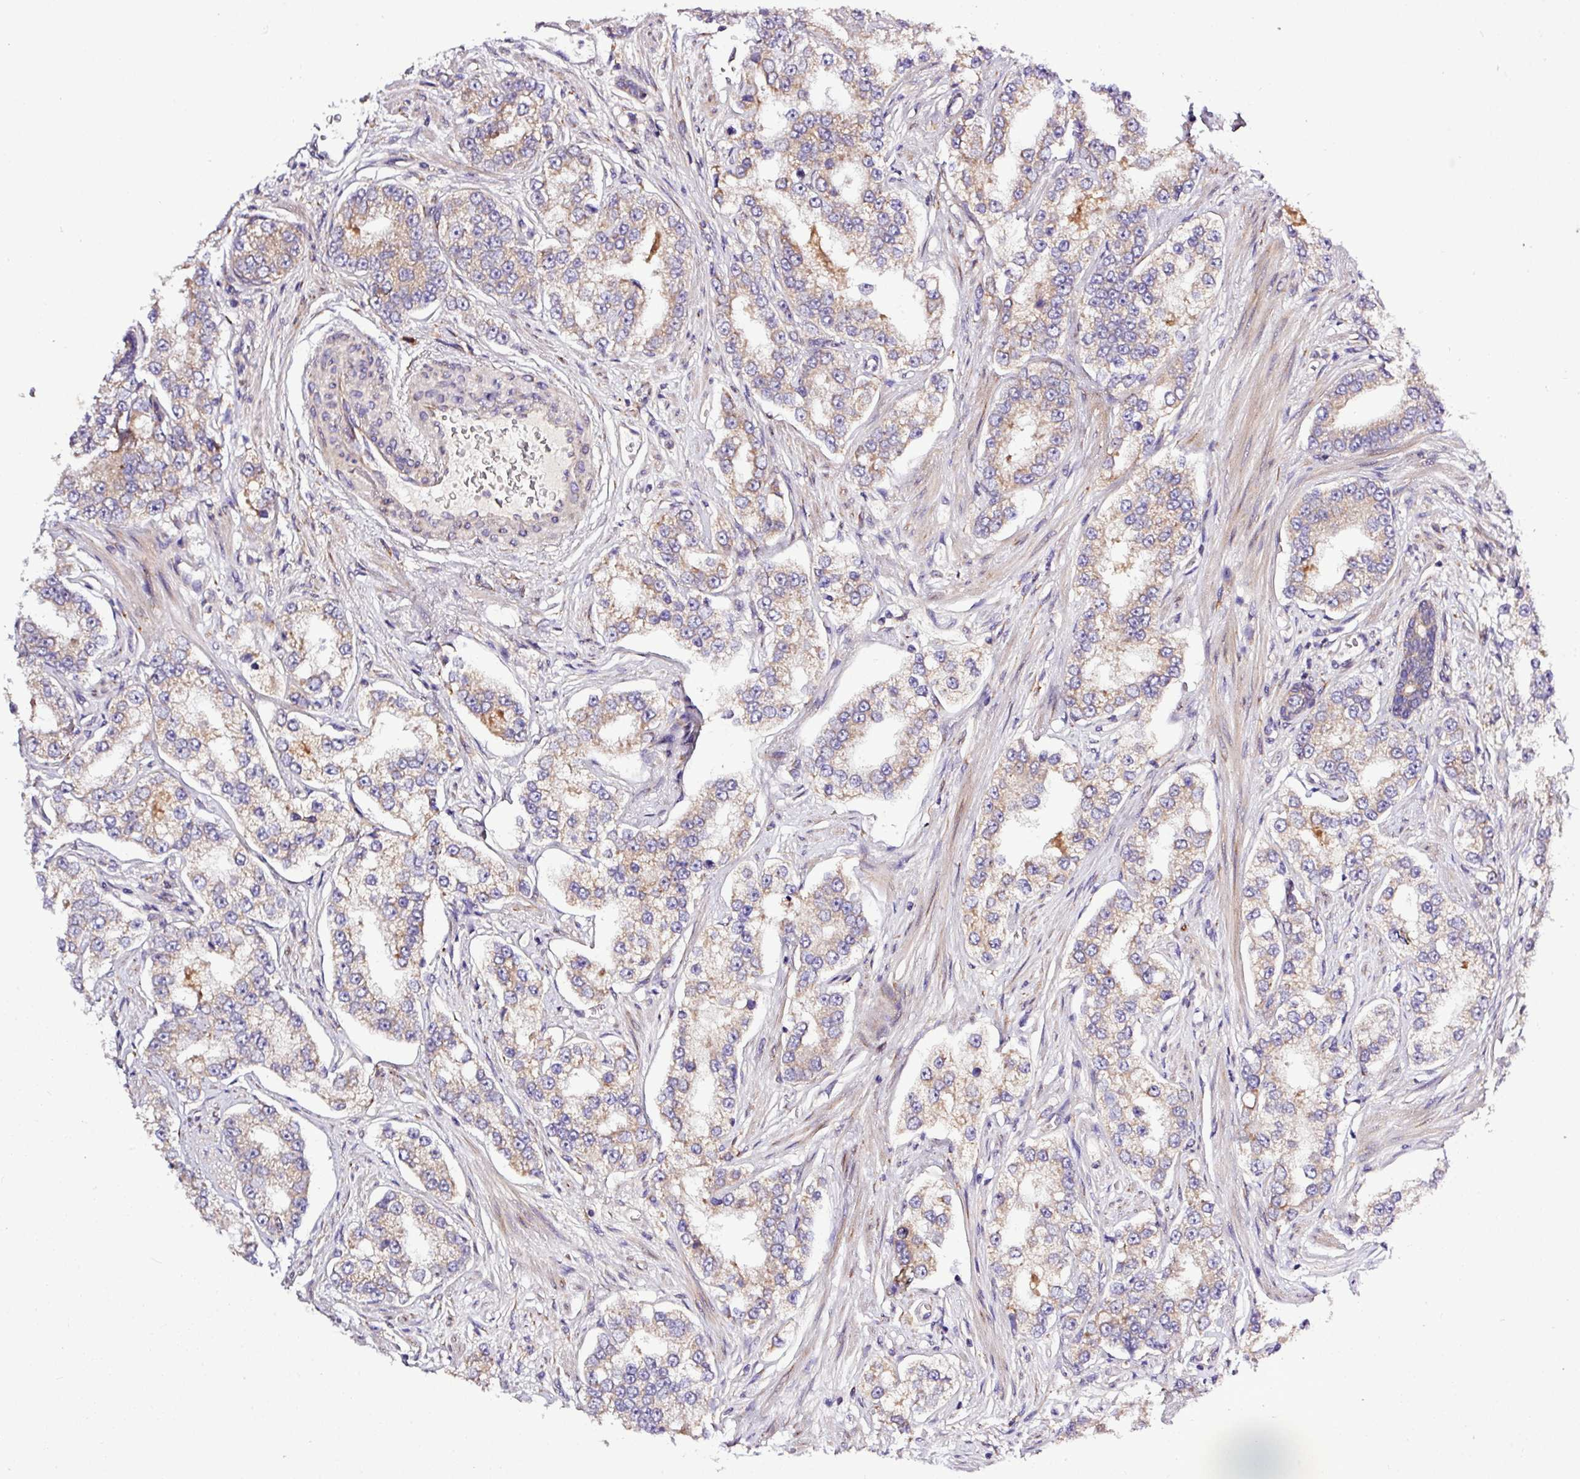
{"staining": {"intensity": "weak", "quantity": "25%-75%", "location": "cytoplasmic/membranous"}, "tissue": "prostate cancer", "cell_type": "Tumor cells", "image_type": "cancer", "snomed": [{"axis": "morphology", "description": "Normal tissue, NOS"}, {"axis": "morphology", "description": "Adenocarcinoma, High grade"}, {"axis": "topography", "description": "Prostate"}], "caption": "Protein expression by immunohistochemistry (IHC) exhibits weak cytoplasmic/membranous positivity in about 25%-75% of tumor cells in prostate adenocarcinoma (high-grade). Nuclei are stained in blue.", "gene": "TM2D2", "patient": {"sex": "male", "age": 83}}